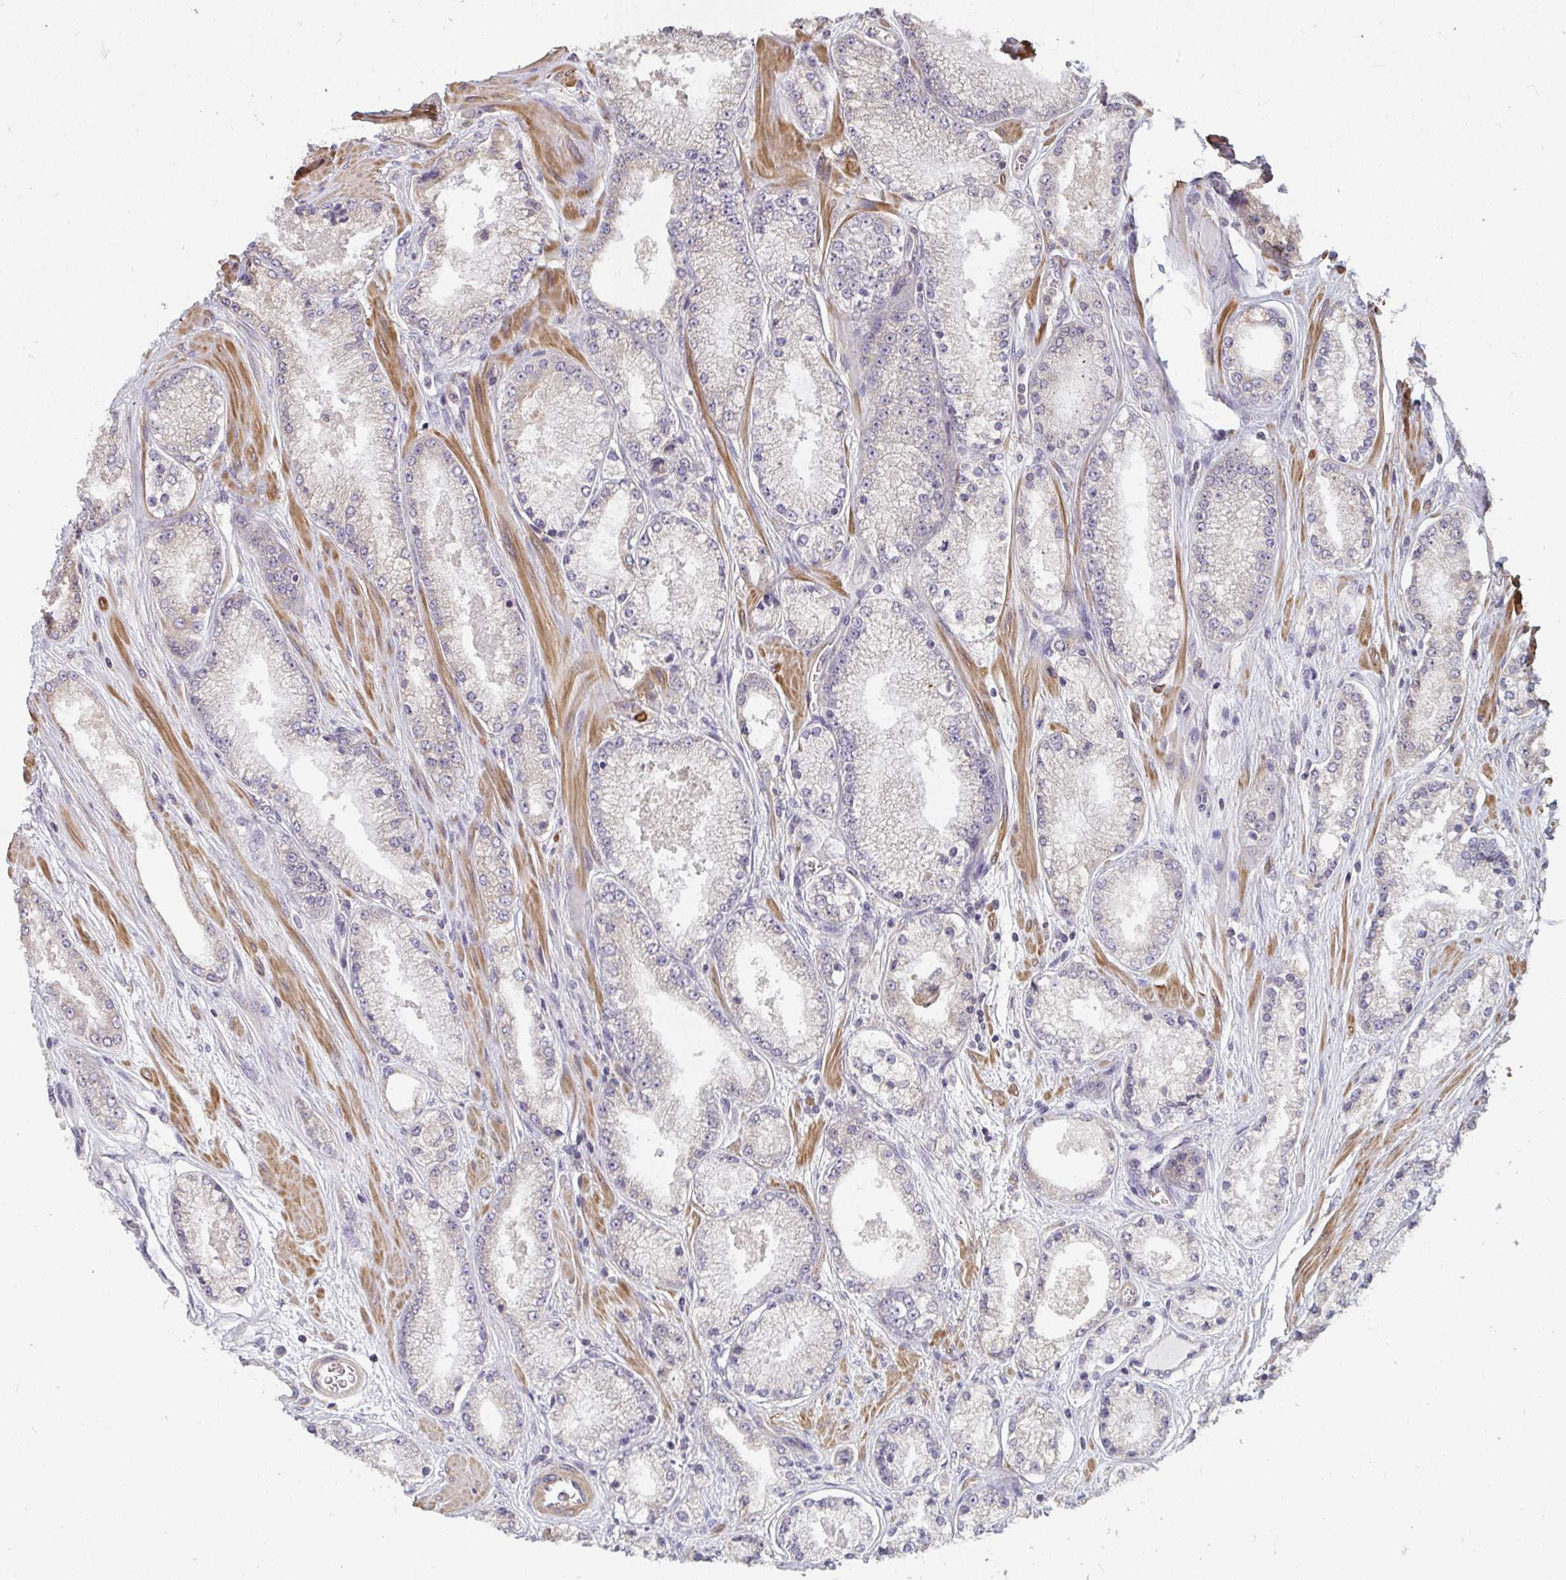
{"staining": {"intensity": "weak", "quantity": "<25%", "location": "cytoplasmic/membranous"}, "tissue": "prostate cancer", "cell_type": "Tumor cells", "image_type": "cancer", "snomed": [{"axis": "morphology", "description": "Adenocarcinoma, High grade"}, {"axis": "topography", "description": "Prostate"}], "caption": "Immunohistochemistry (IHC) histopathology image of prostate cancer (high-grade adenocarcinoma) stained for a protein (brown), which displays no positivity in tumor cells.", "gene": "ZFYVE28", "patient": {"sex": "male", "age": 63}}